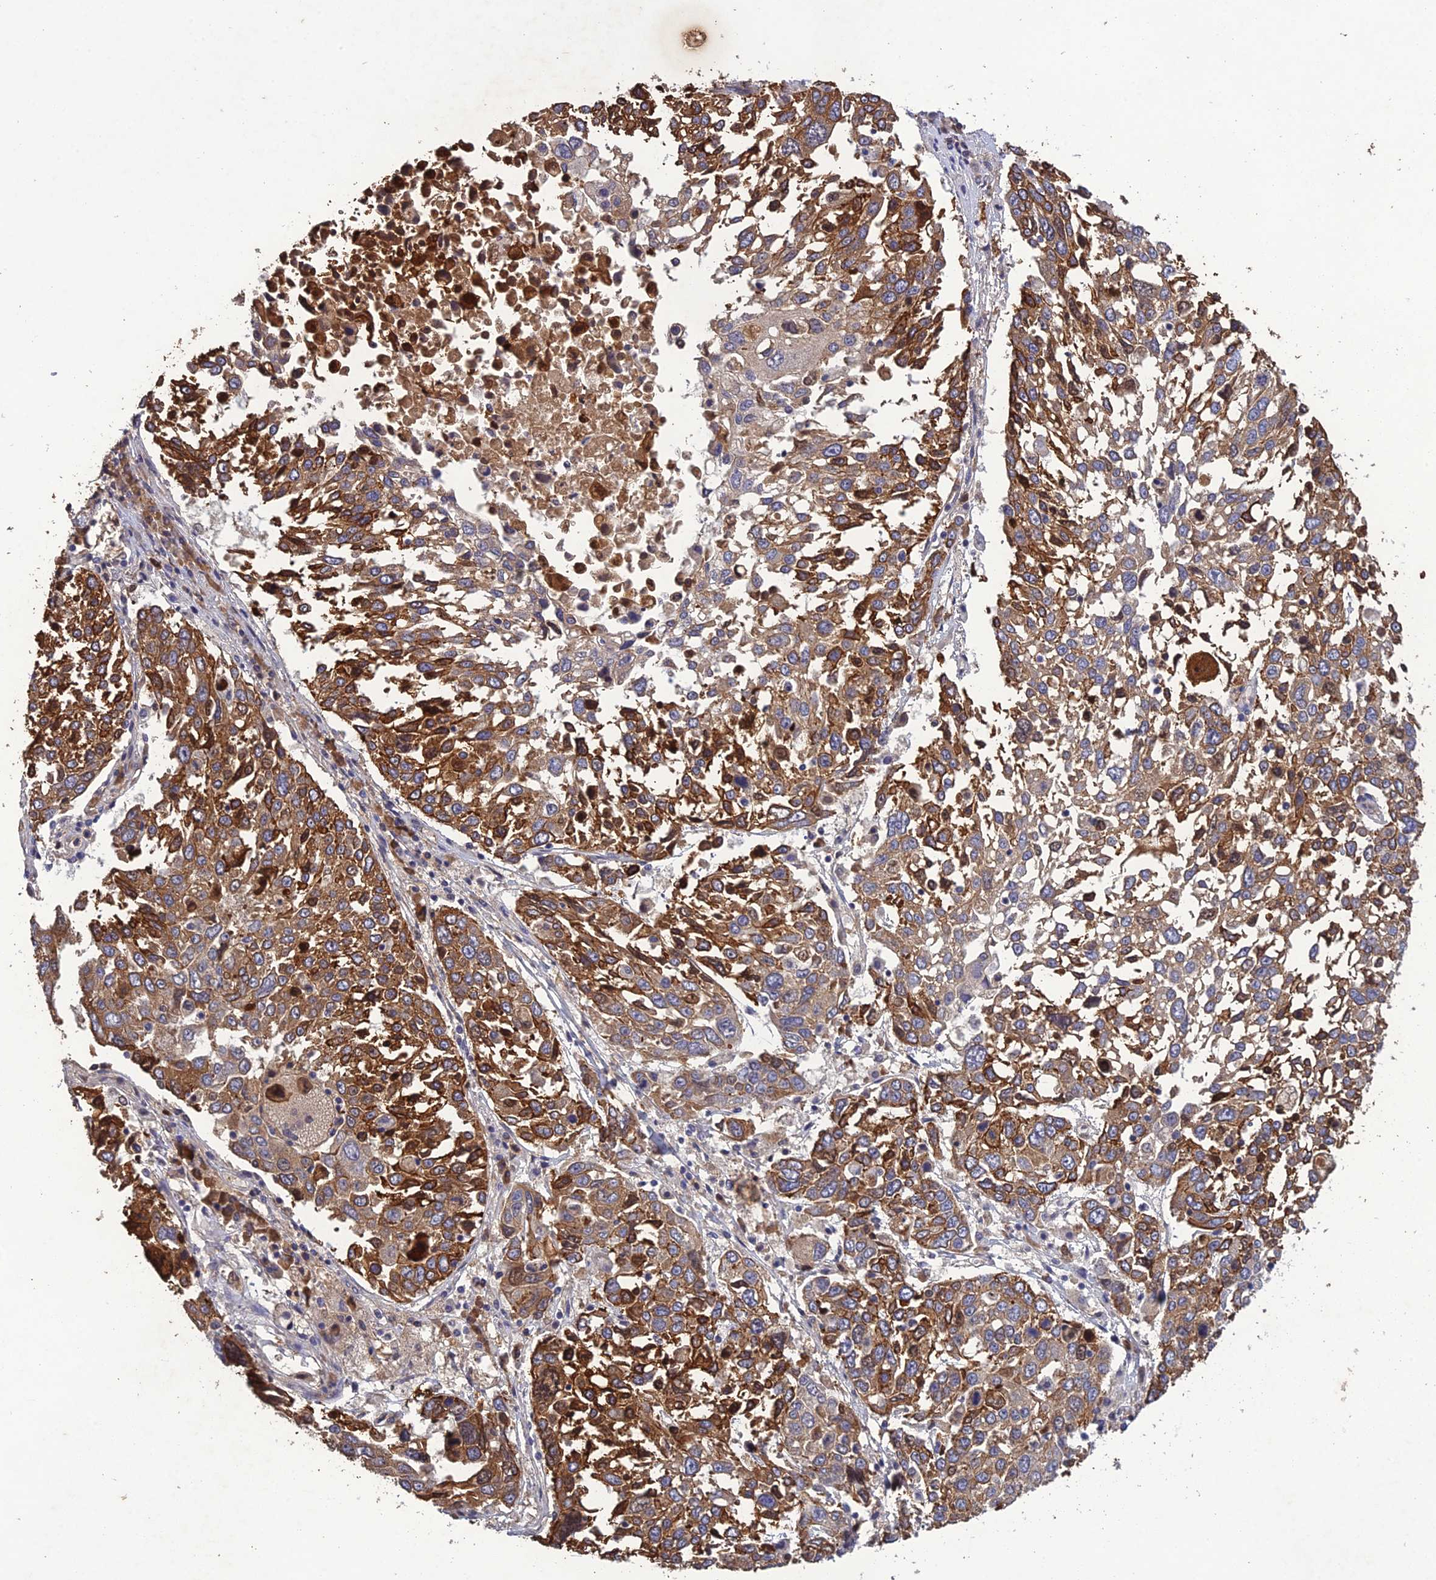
{"staining": {"intensity": "moderate", "quantity": "25%-75%", "location": "cytoplasmic/membranous"}, "tissue": "lung cancer", "cell_type": "Tumor cells", "image_type": "cancer", "snomed": [{"axis": "morphology", "description": "Squamous cell carcinoma, NOS"}, {"axis": "topography", "description": "Lung"}], "caption": "A photomicrograph showing moderate cytoplasmic/membranous staining in about 25%-75% of tumor cells in lung squamous cell carcinoma, as visualized by brown immunohistochemical staining.", "gene": "SLC39A13", "patient": {"sex": "male", "age": 65}}